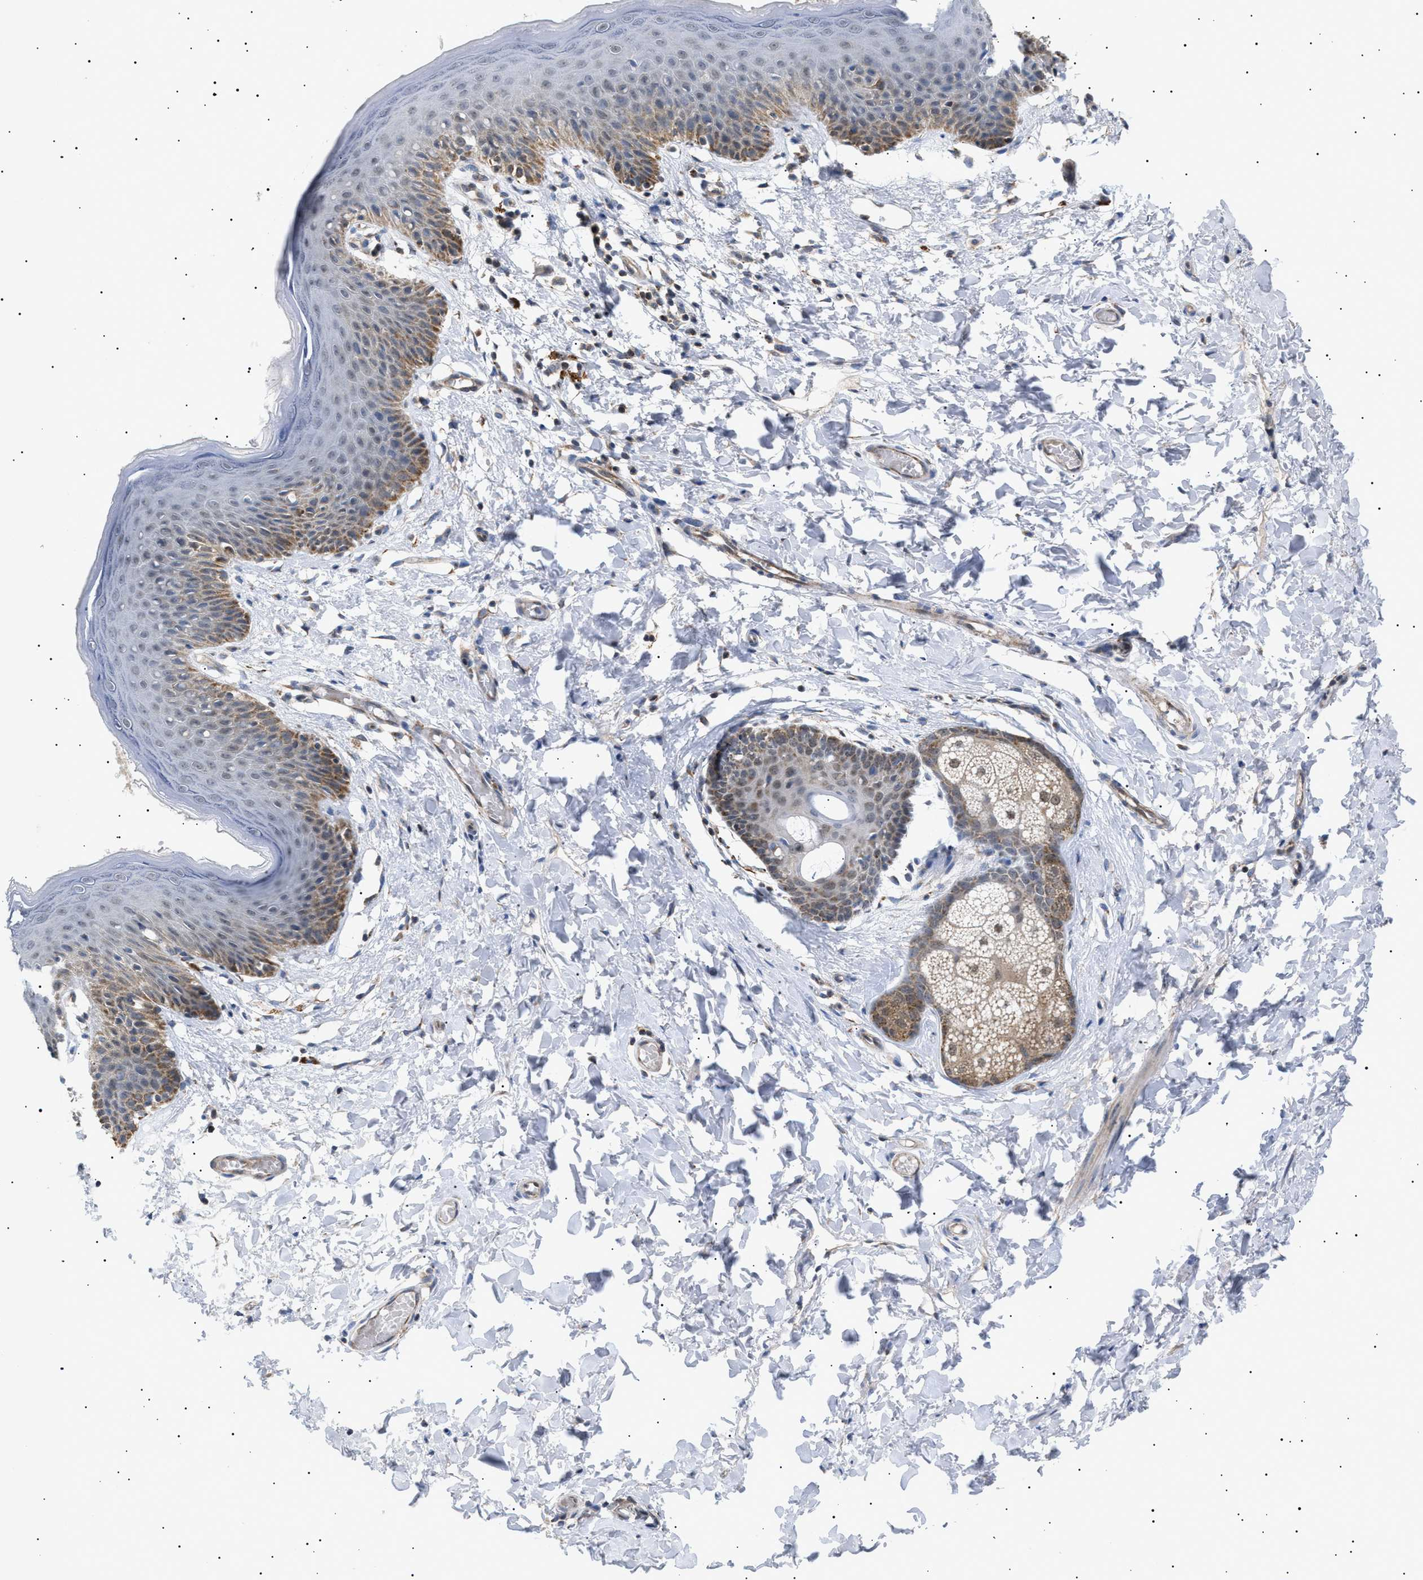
{"staining": {"intensity": "moderate", "quantity": "25%-75%", "location": "cytoplasmic/membranous"}, "tissue": "skin", "cell_type": "Epidermal cells", "image_type": "normal", "snomed": [{"axis": "morphology", "description": "Normal tissue, NOS"}, {"axis": "topography", "description": "Vulva"}], "caption": "Brown immunohistochemical staining in normal human skin displays moderate cytoplasmic/membranous staining in about 25%-75% of epidermal cells.", "gene": "SIRT5", "patient": {"sex": "female", "age": 66}}